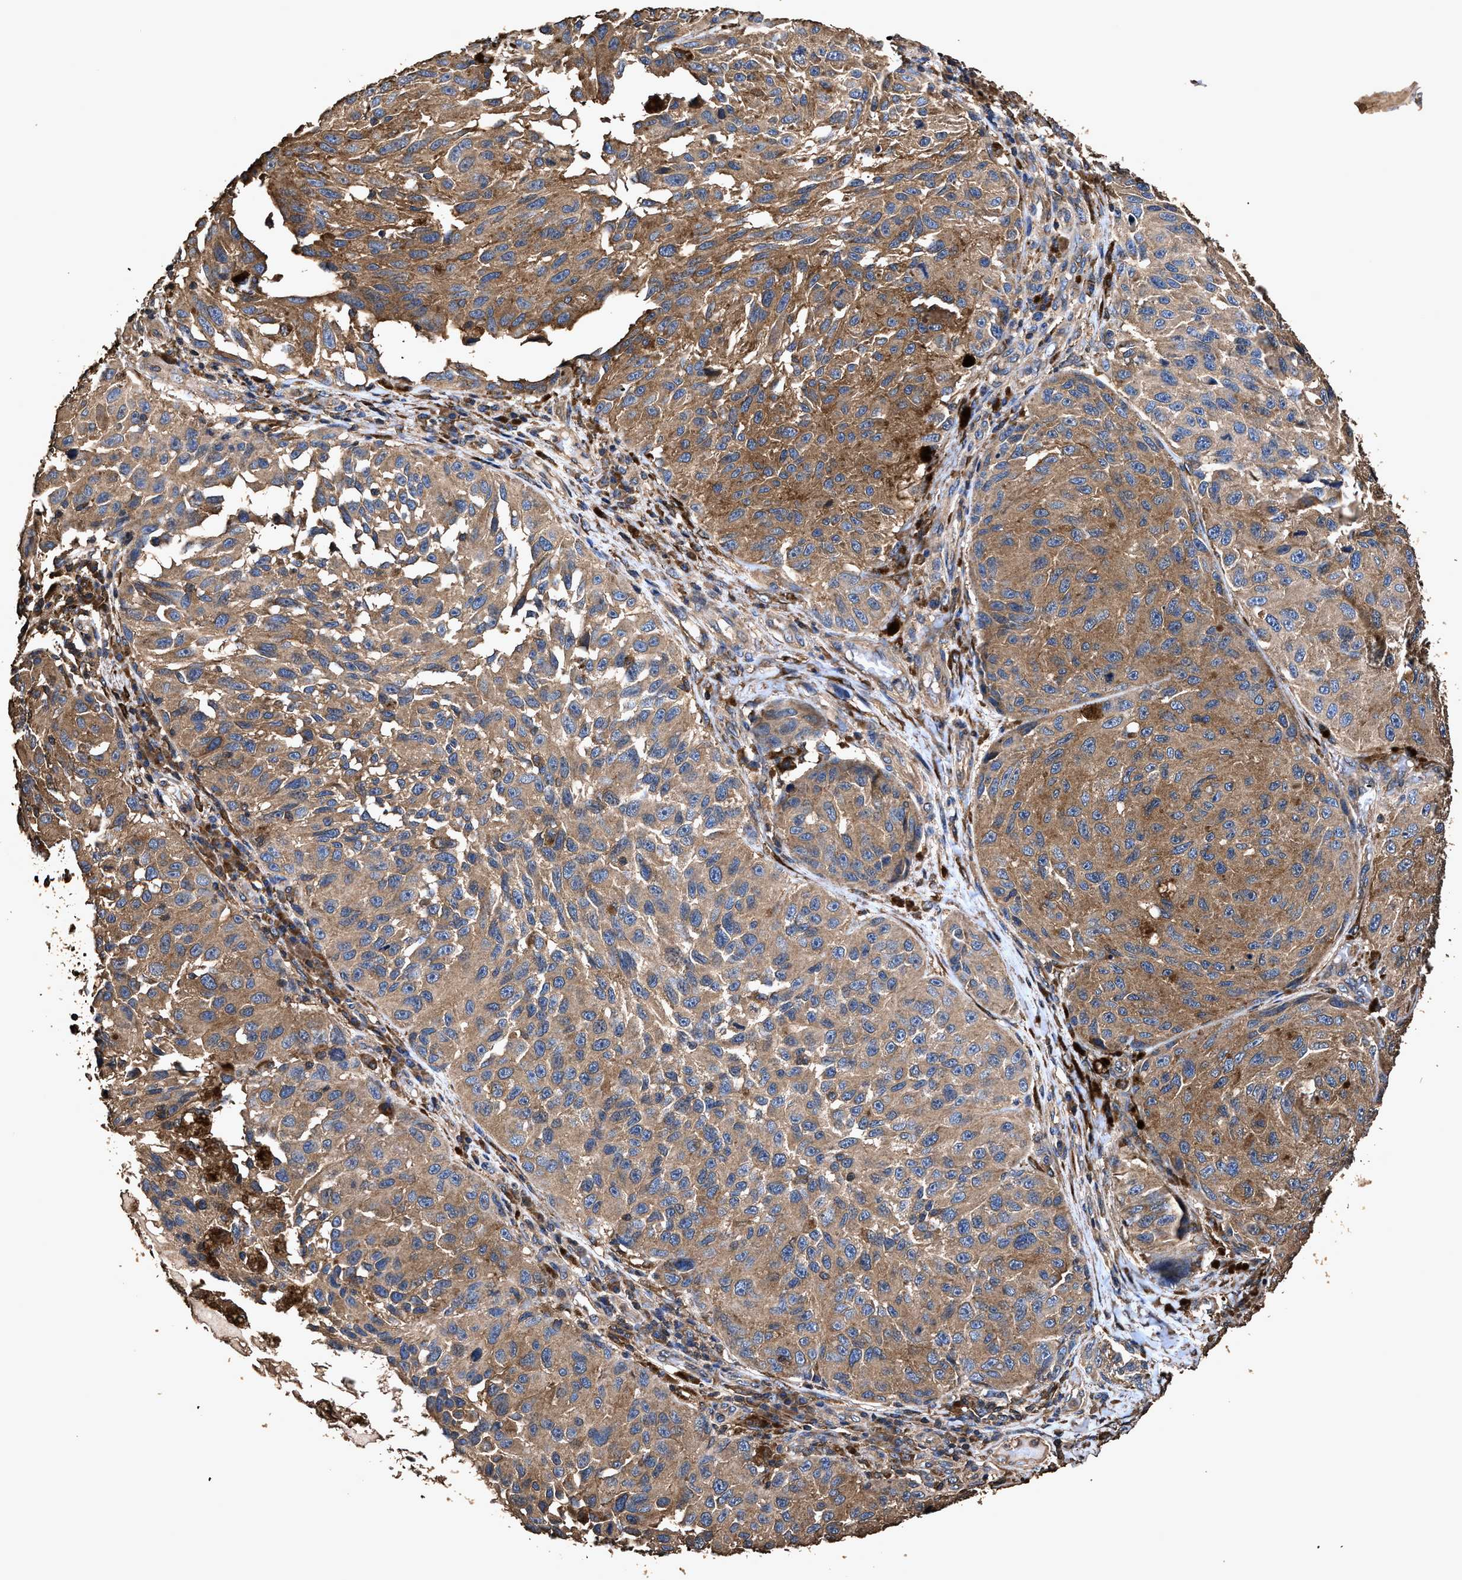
{"staining": {"intensity": "moderate", "quantity": ">75%", "location": "cytoplasmic/membranous"}, "tissue": "melanoma", "cell_type": "Tumor cells", "image_type": "cancer", "snomed": [{"axis": "morphology", "description": "Malignant melanoma, NOS"}, {"axis": "topography", "description": "Skin"}], "caption": "Melanoma was stained to show a protein in brown. There is medium levels of moderate cytoplasmic/membranous positivity in approximately >75% of tumor cells. The protein of interest is shown in brown color, while the nuclei are stained blue.", "gene": "ZMYND19", "patient": {"sex": "female", "age": 73}}